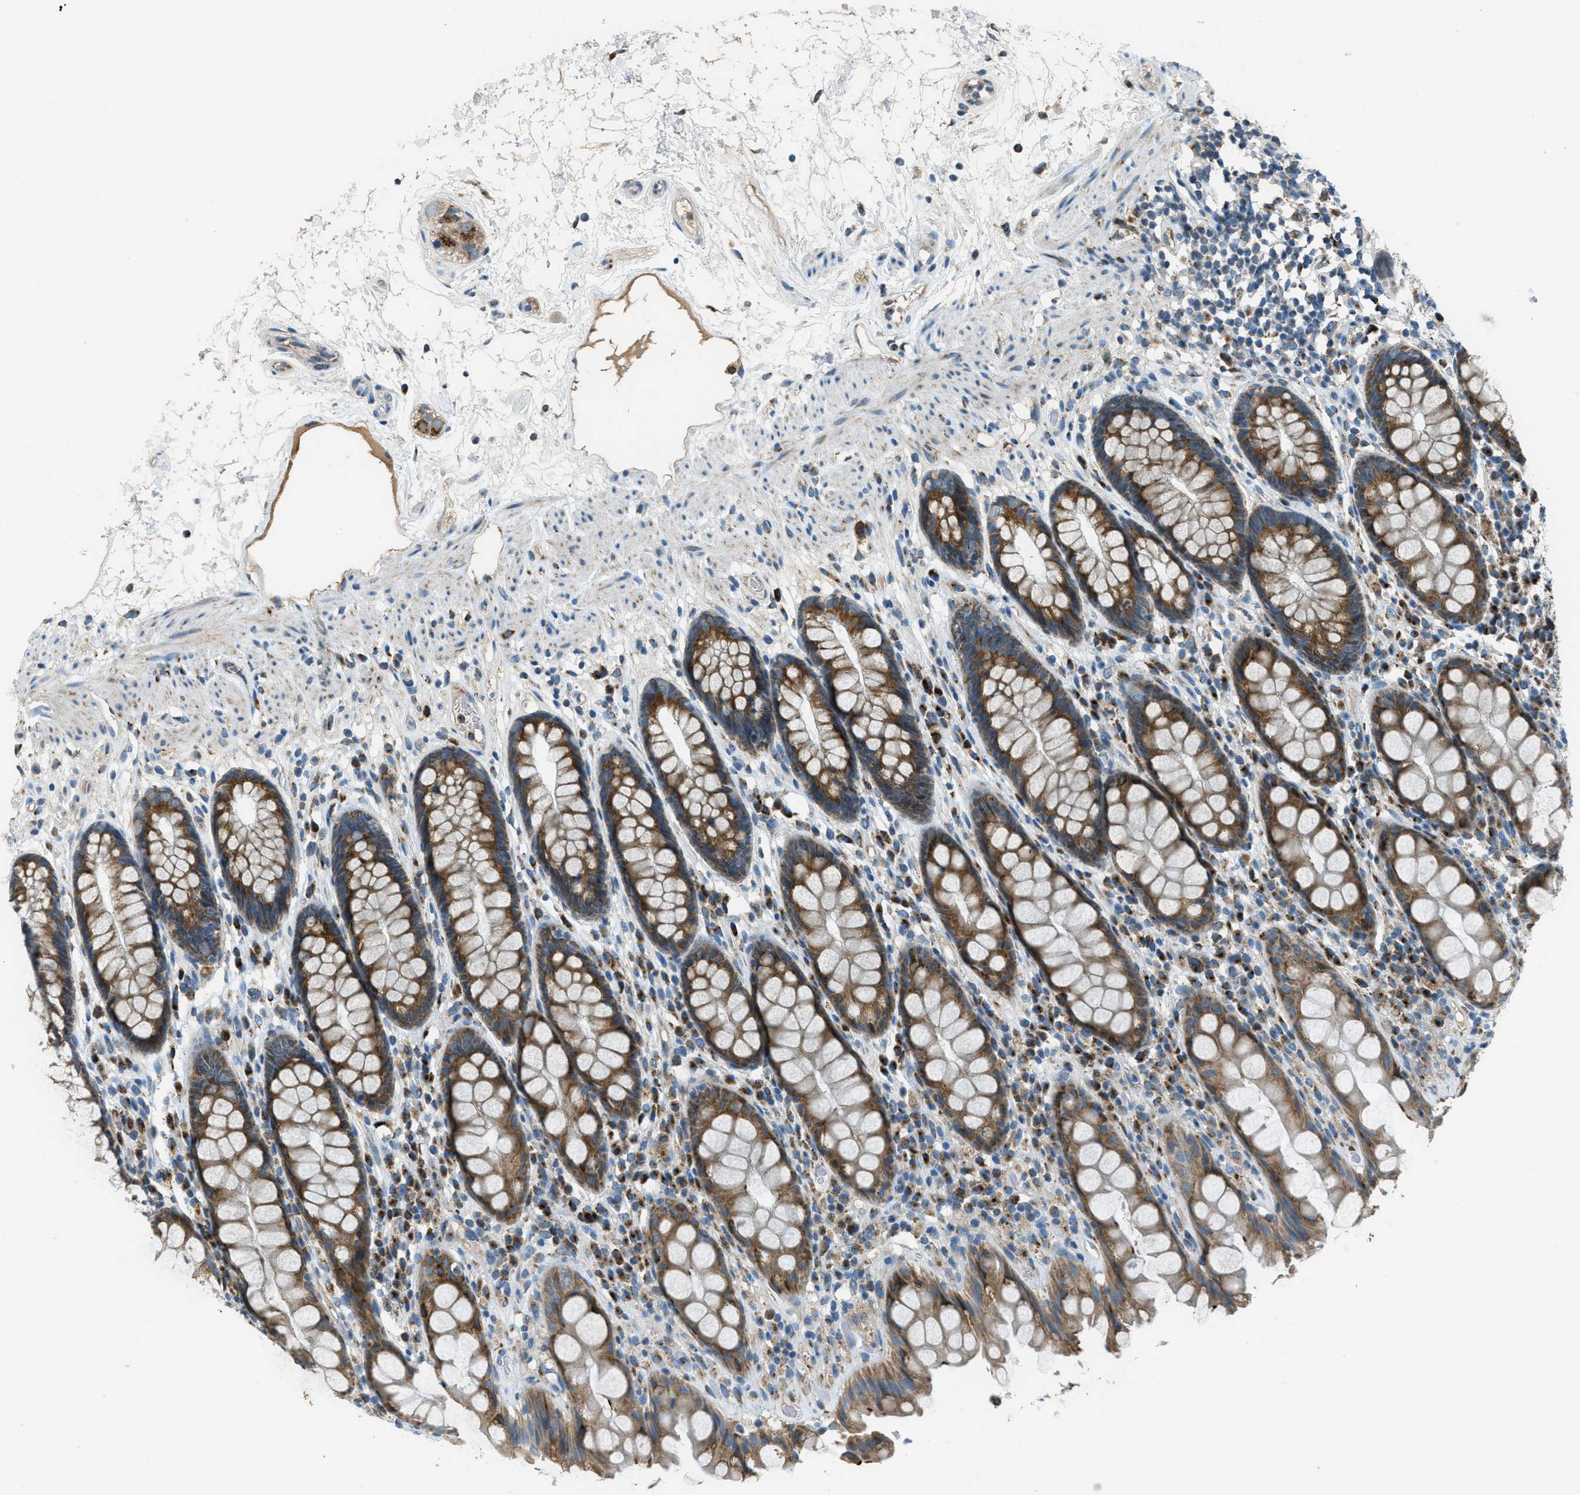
{"staining": {"intensity": "moderate", "quantity": ">75%", "location": "cytoplasmic/membranous"}, "tissue": "rectum", "cell_type": "Glandular cells", "image_type": "normal", "snomed": [{"axis": "morphology", "description": "Normal tissue, NOS"}, {"axis": "topography", "description": "Rectum"}], "caption": "Immunohistochemical staining of unremarkable rectum shows >75% levels of moderate cytoplasmic/membranous protein positivity in approximately >75% of glandular cells.", "gene": "BCKDK", "patient": {"sex": "male", "age": 64}}